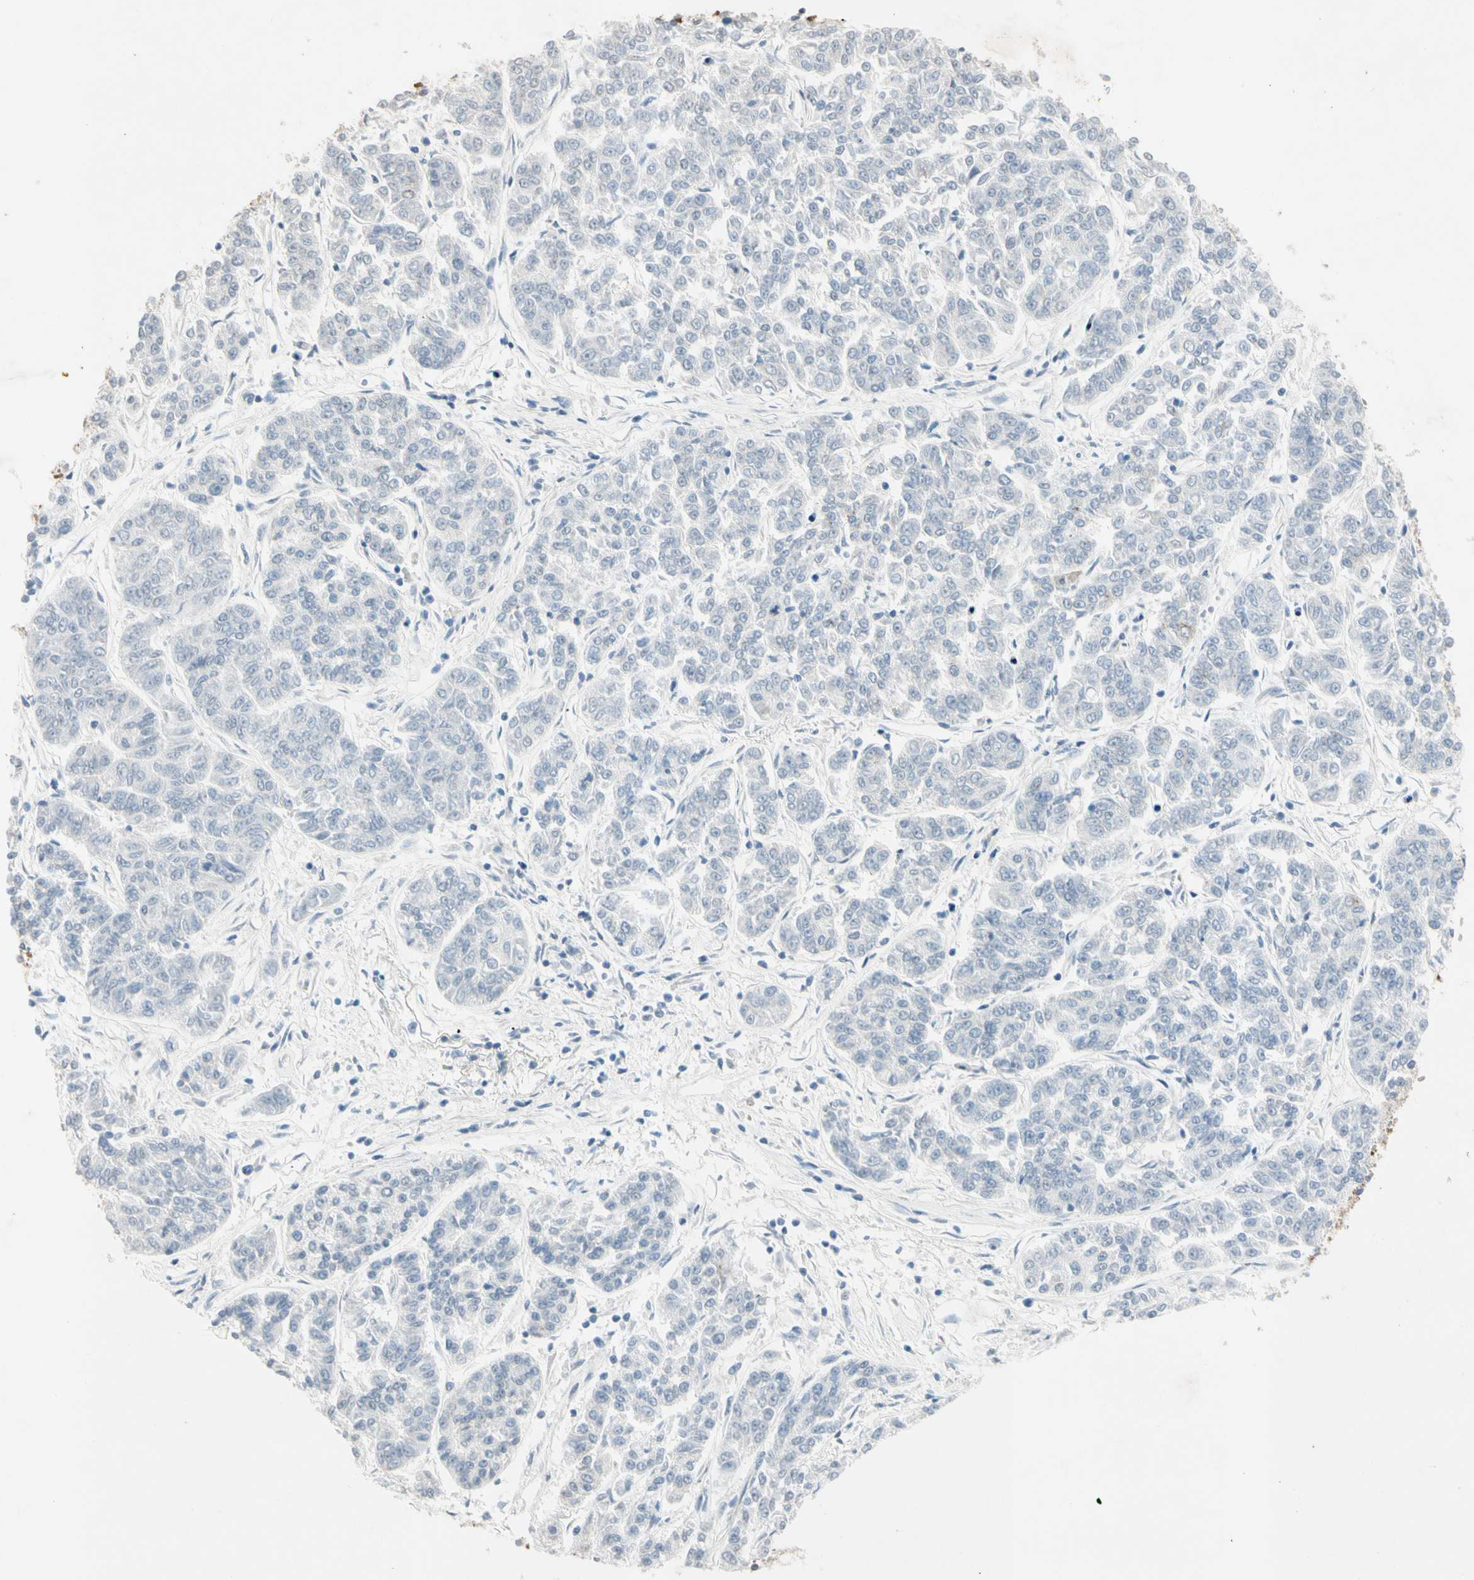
{"staining": {"intensity": "negative", "quantity": "none", "location": "none"}, "tissue": "lung cancer", "cell_type": "Tumor cells", "image_type": "cancer", "snomed": [{"axis": "morphology", "description": "Adenocarcinoma, NOS"}, {"axis": "topography", "description": "Lung"}], "caption": "This is an IHC micrograph of lung cancer (adenocarcinoma). There is no staining in tumor cells.", "gene": "SERPIND1", "patient": {"sex": "male", "age": 84}}